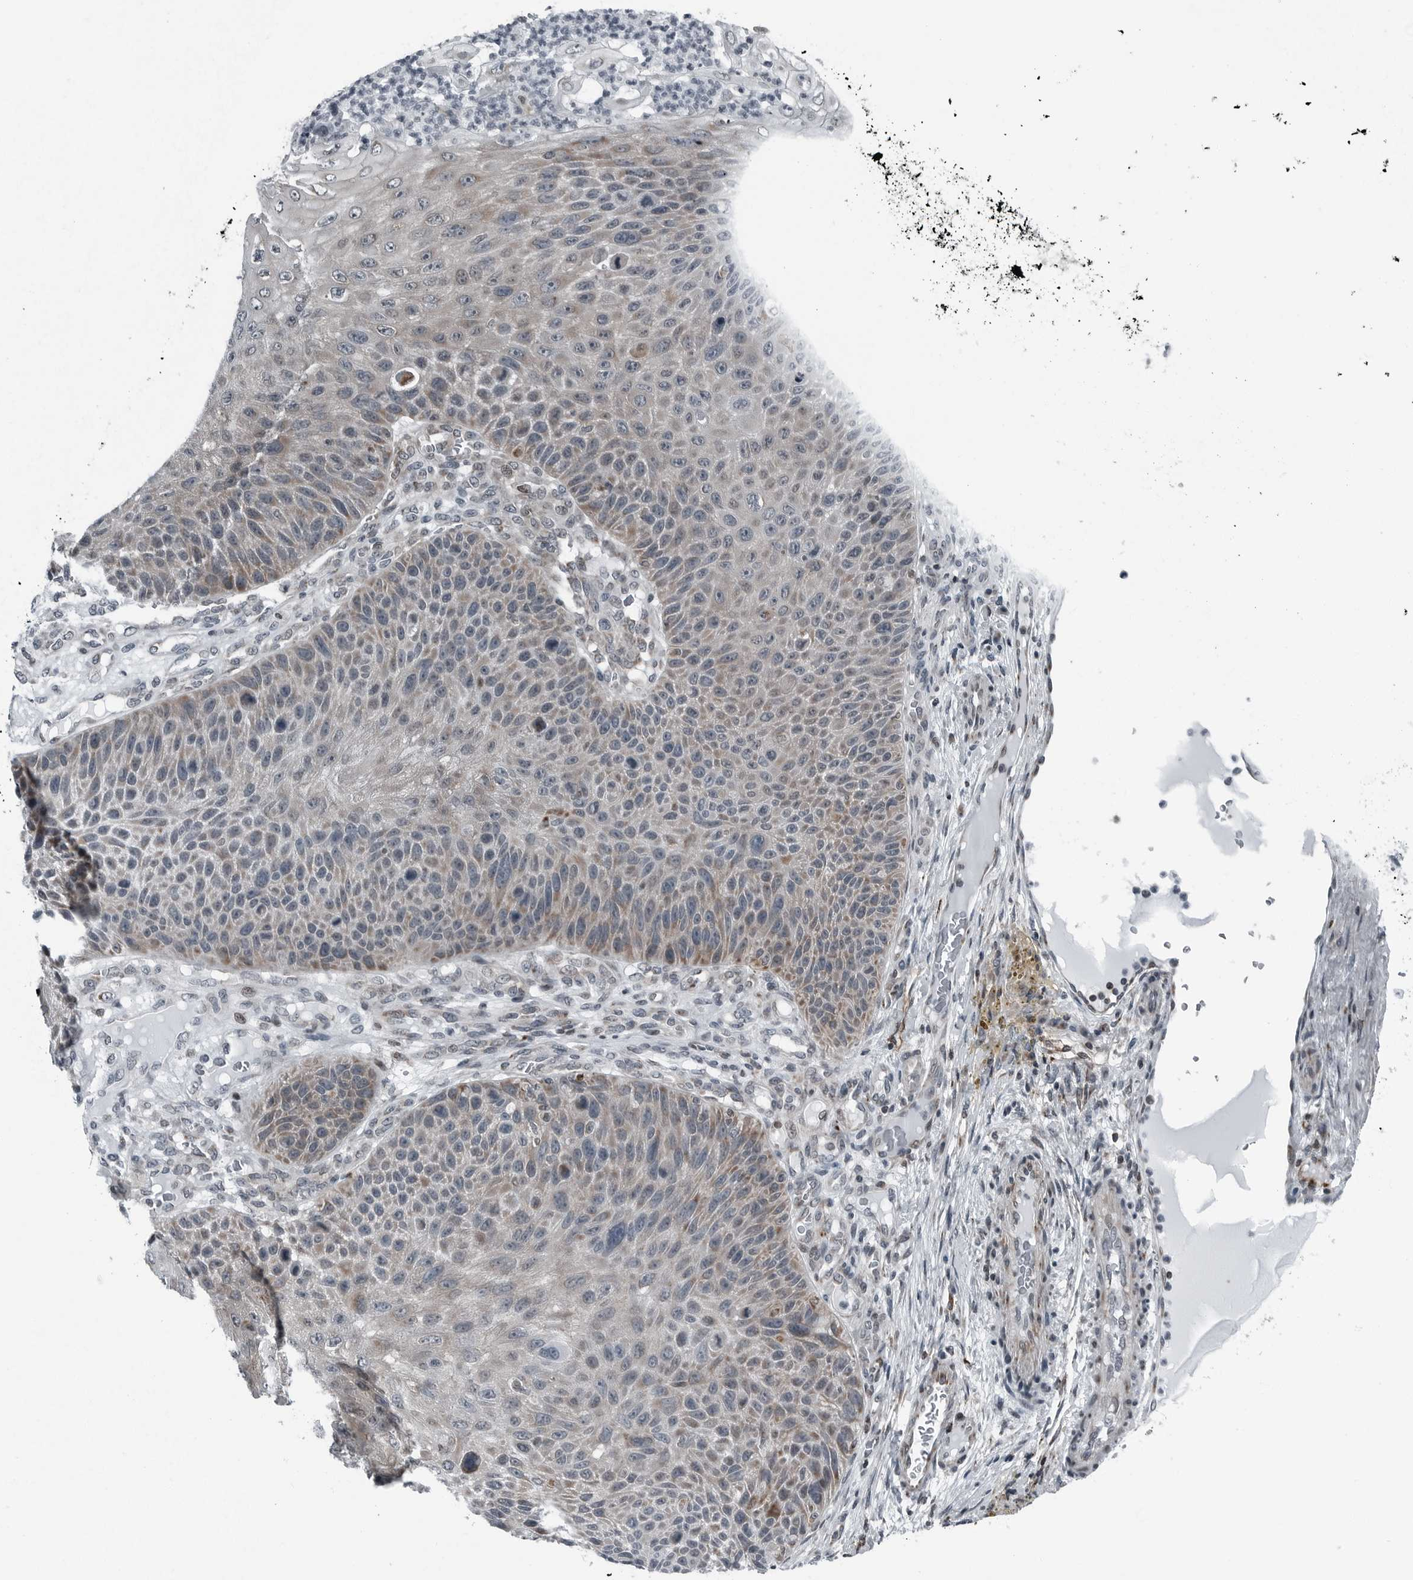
{"staining": {"intensity": "weak", "quantity": "25%-75%", "location": "cytoplasmic/membranous"}, "tissue": "skin cancer", "cell_type": "Tumor cells", "image_type": "cancer", "snomed": [{"axis": "morphology", "description": "Squamous cell carcinoma, NOS"}, {"axis": "topography", "description": "Skin"}], "caption": "Human skin cancer stained for a protein (brown) reveals weak cytoplasmic/membranous positive expression in about 25%-75% of tumor cells.", "gene": "GAK", "patient": {"sex": "female", "age": 88}}